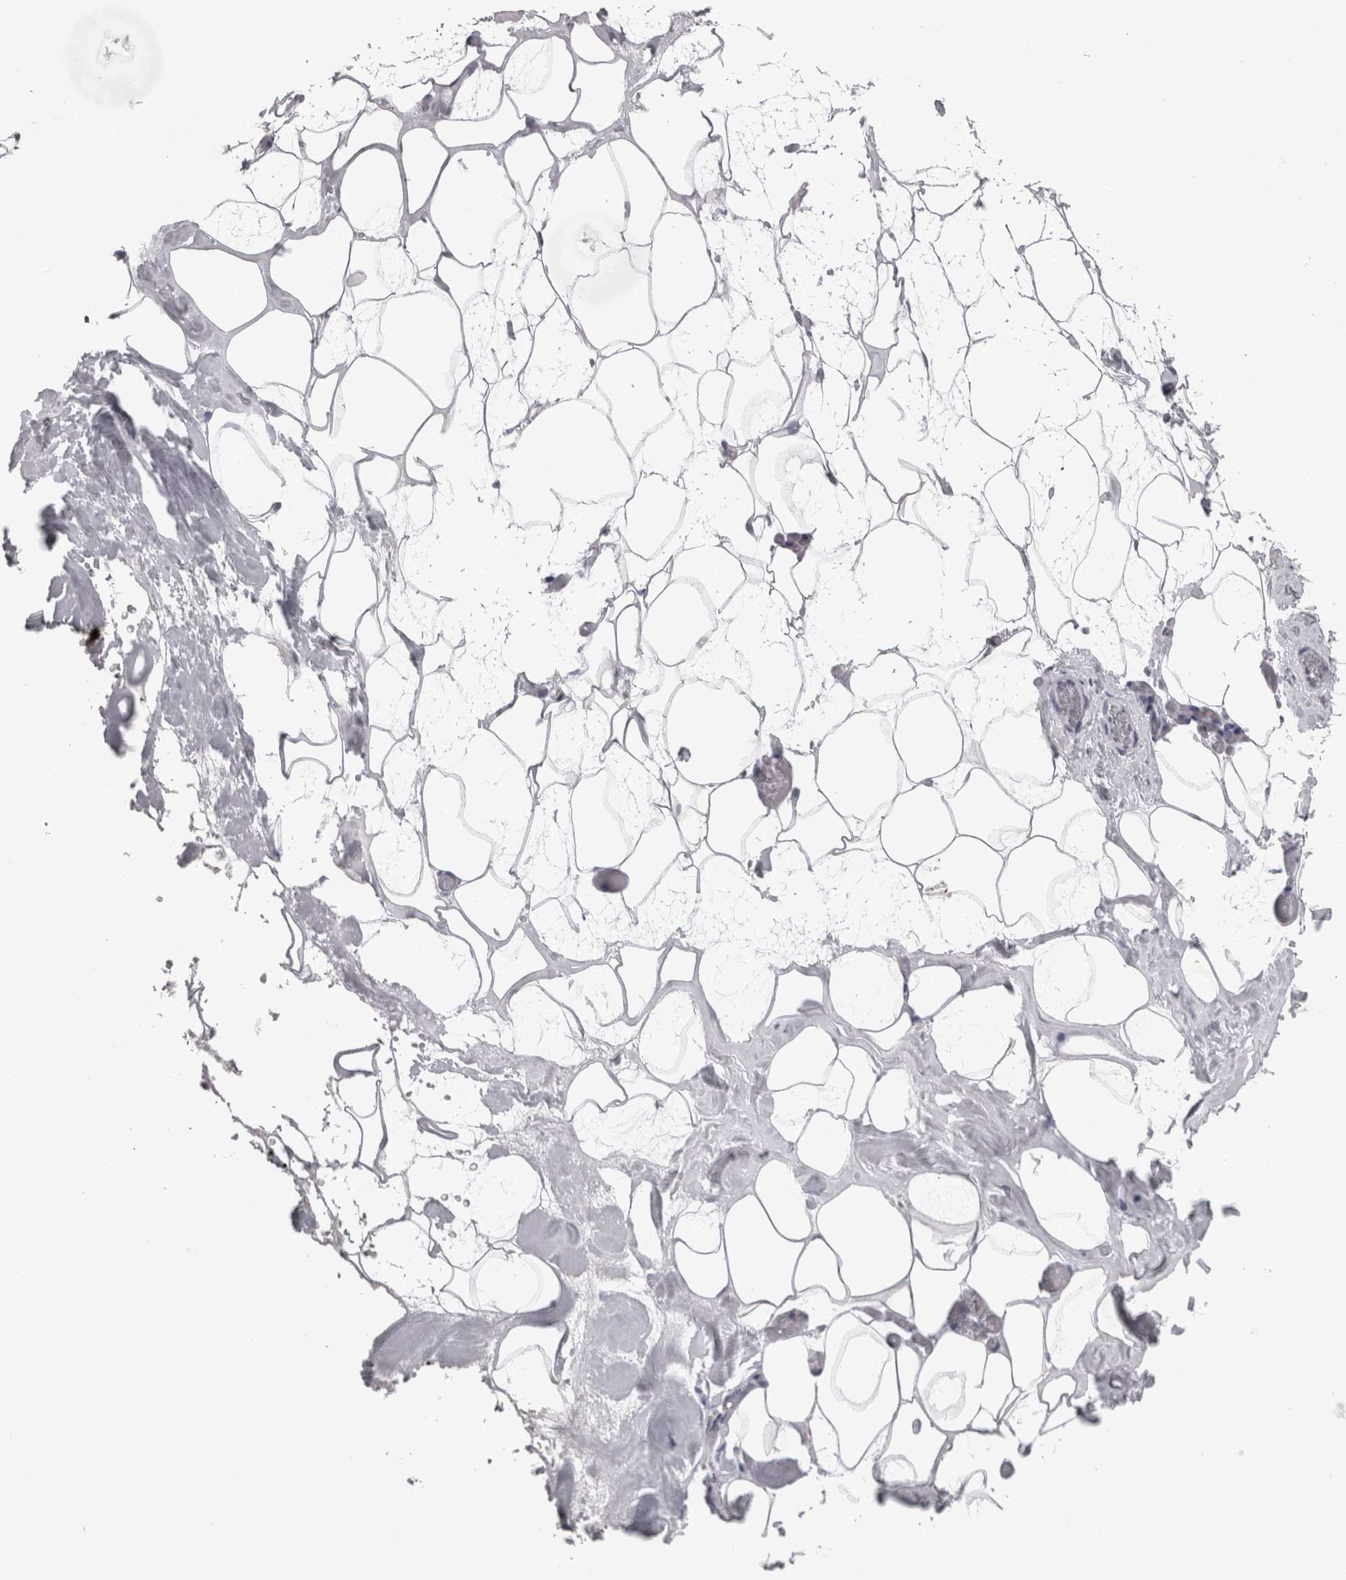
{"staining": {"intensity": "negative", "quantity": "none", "location": "none"}, "tissue": "adipose tissue", "cell_type": "Adipocytes", "image_type": "normal", "snomed": [{"axis": "morphology", "description": "Normal tissue, NOS"}, {"axis": "morphology", "description": "Fibrosis, NOS"}, {"axis": "topography", "description": "Breast"}, {"axis": "topography", "description": "Adipose tissue"}], "caption": "Immunohistochemical staining of benign human adipose tissue shows no significant expression in adipocytes. (Immunohistochemistry, brightfield microscopy, high magnification).", "gene": "LYZL6", "patient": {"sex": "female", "age": 39}}